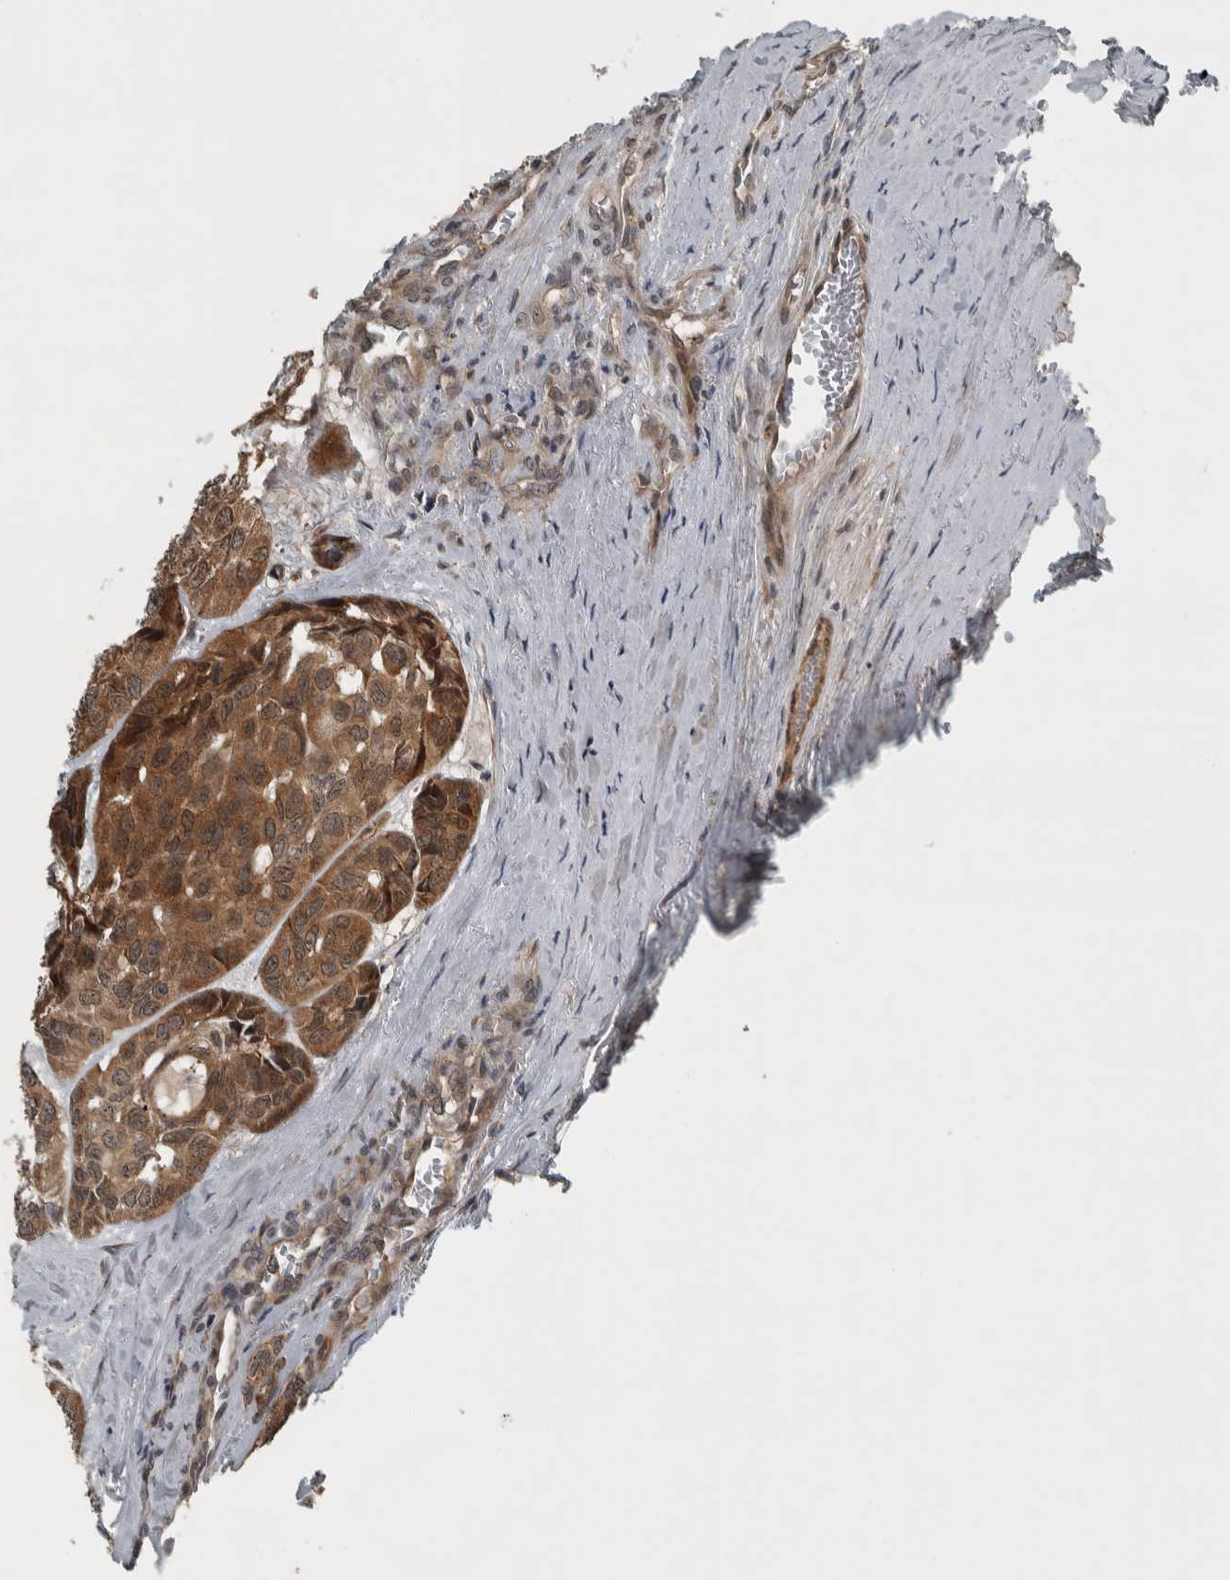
{"staining": {"intensity": "moderate", "quantity": ">75%", "location": "cytoplasmic/membranous"}, "tissue": "head and neck cancer", "cell_type": "Tumor cells", "image_type": "cancer", "snomed": [{"axis": "morphology", "description": "Adenocarcinoma, NOS"}, {"axis": "topography", "description": "Salivary gland, NOS"}, {"axis": "topography", "description": "Head-Neck"}], "caption": "The photomicrograph displays staining of head and neck adenocarcinoma, revealing moderate cytoplasmic/membranous protein staining (brown color) within tumor cells.", "gene": "XPO5", "patient": {"sex": "female", "age": 76}}